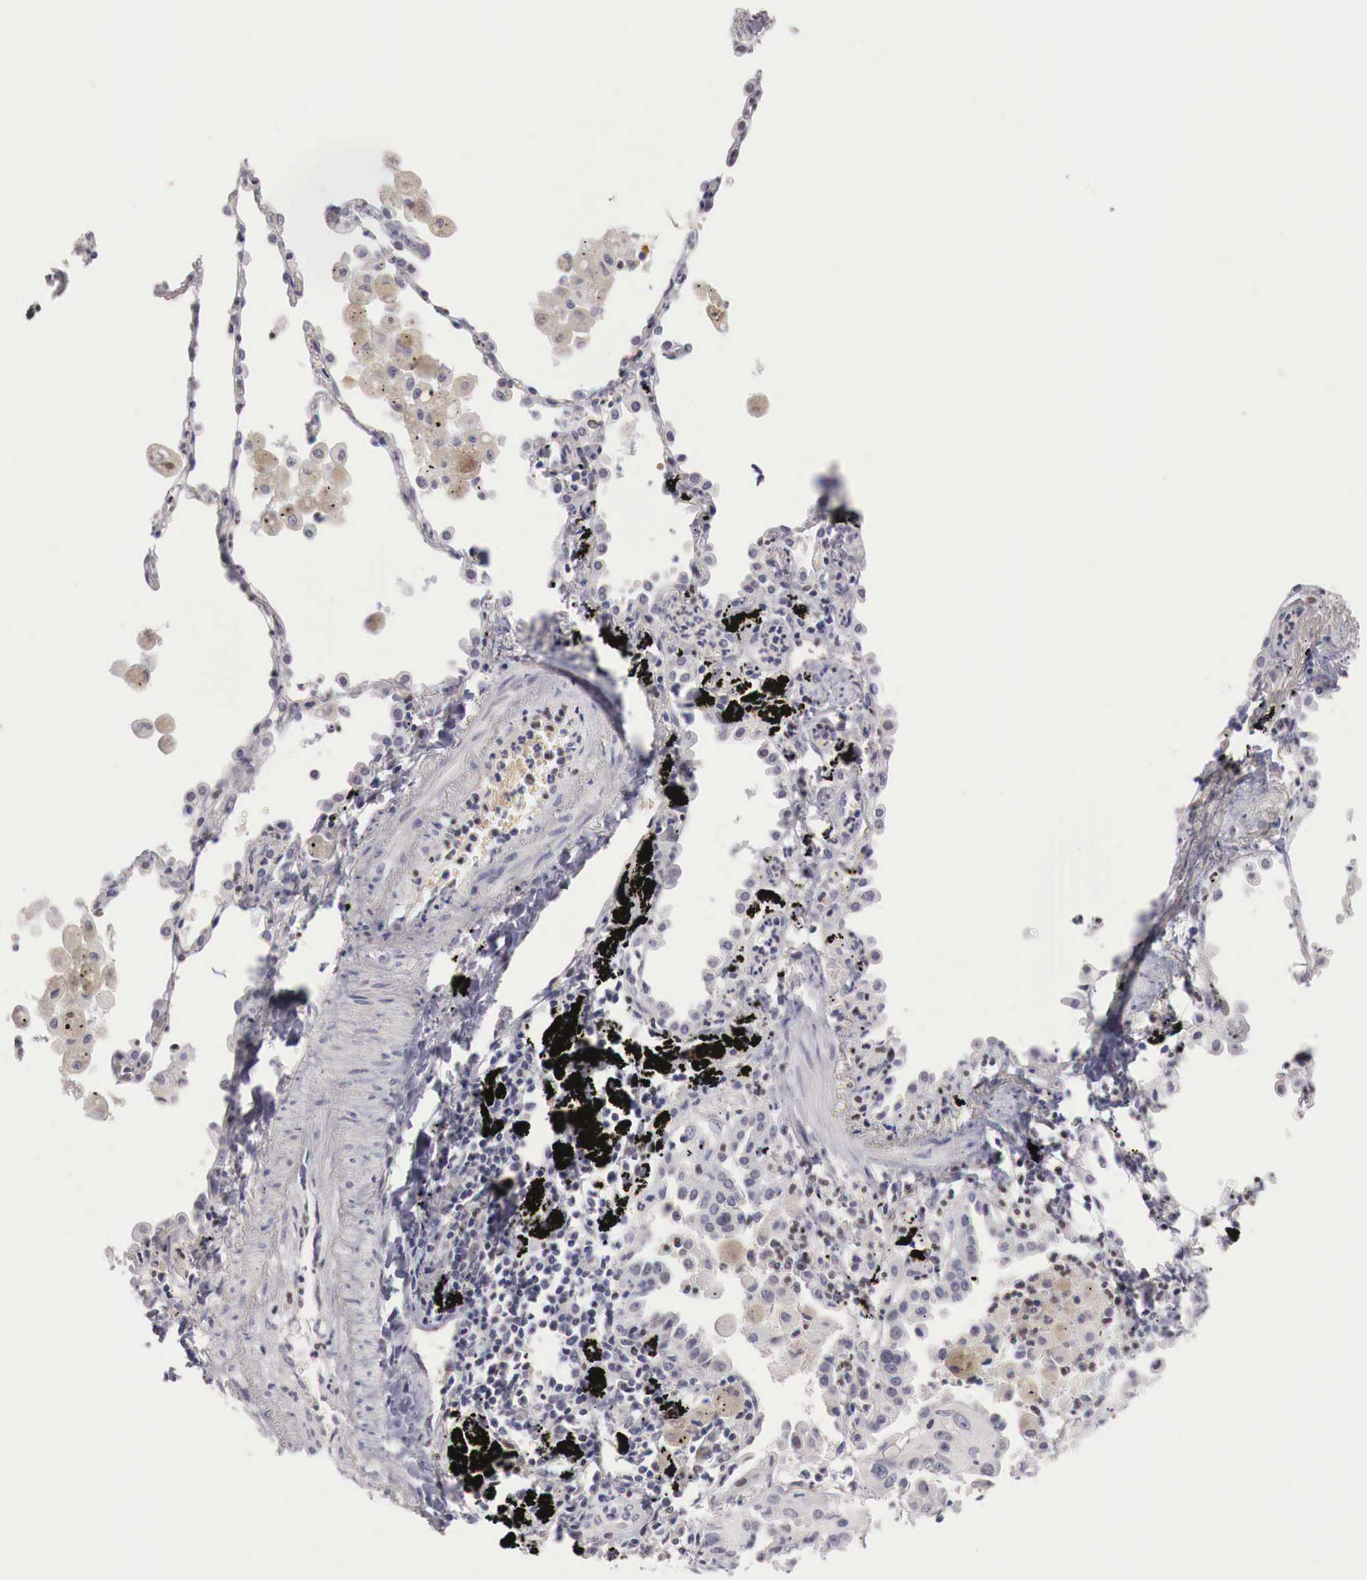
{"staining": {"intensity": "negative", "quantity": "none", "location": "none"}, "tissue": "lung cancer", "cell_type": "Tumor cells", "image_type": "cancer", "snomed": [{"axis": "morphology", "description": "Squamous cell carcinoma, NOS"}, {"axis": "topography", "description": "Lung"}], "caption": "Immunohistochemistry of lung cancer exhibits no positivity in tumor cells.", "gene": "GATA1", "patient": {"sex": "male", "age": 71}}